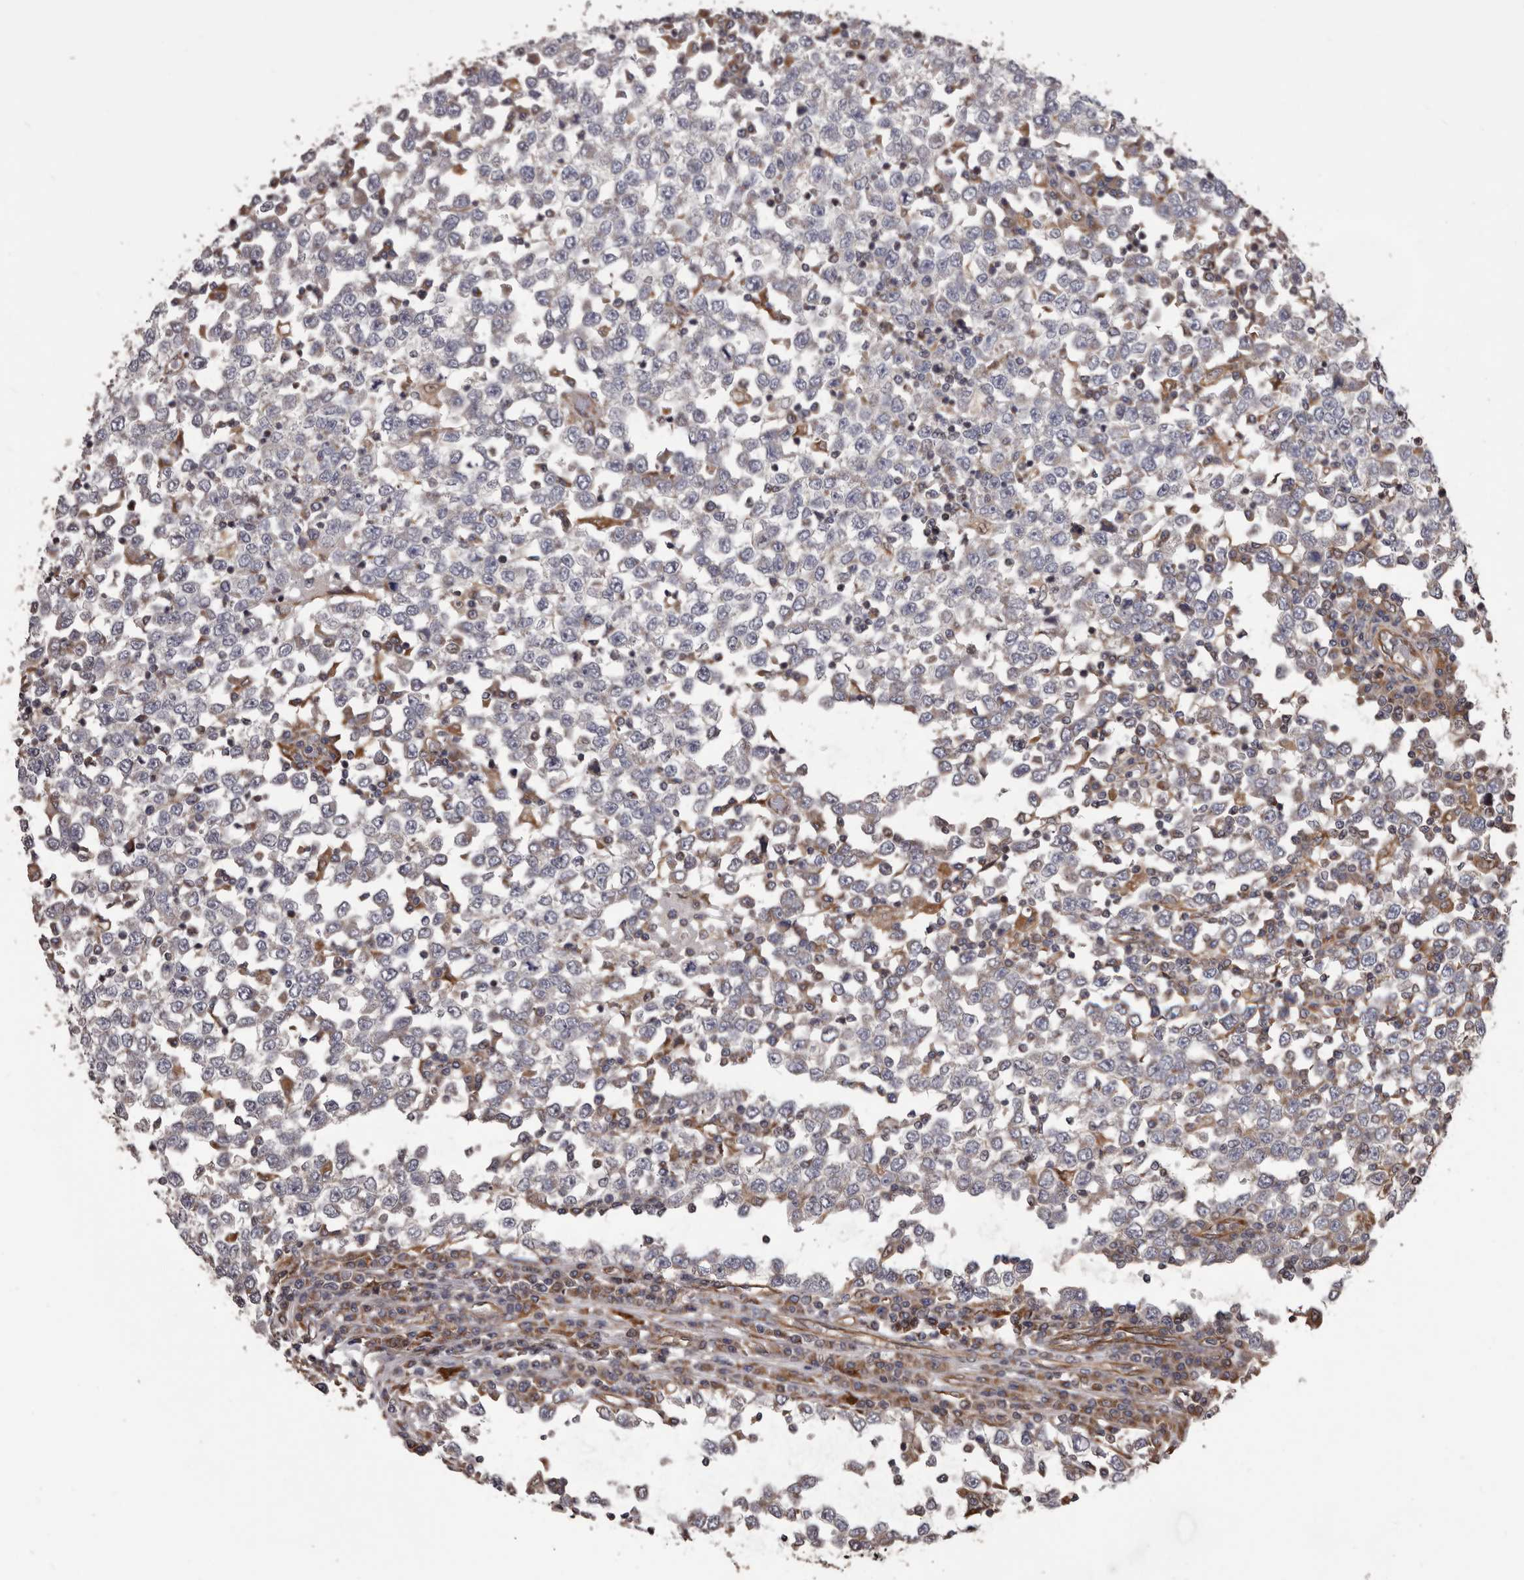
{"staining": {"intensity": "negative", "quantity": "none", "location": "none"}, "tissue": "testis cancer", "cell_type": "Tumor cells", "image_type": "cancer", "snomed": [{"axis": "morphology", "description": "Seminoma, NOS"}, {"axis": "topography", "description": "Testis"}], "caption": "Immunohistochemistry (IHC) photomicrograph of neoplastic tissue: testis cancer stained with DAB (3,3'-diaminobenzidine) reveals no significant protein expression in tumor cells.", "gene": "CEP104", "patient": {"sex": "male", "age": 65}}